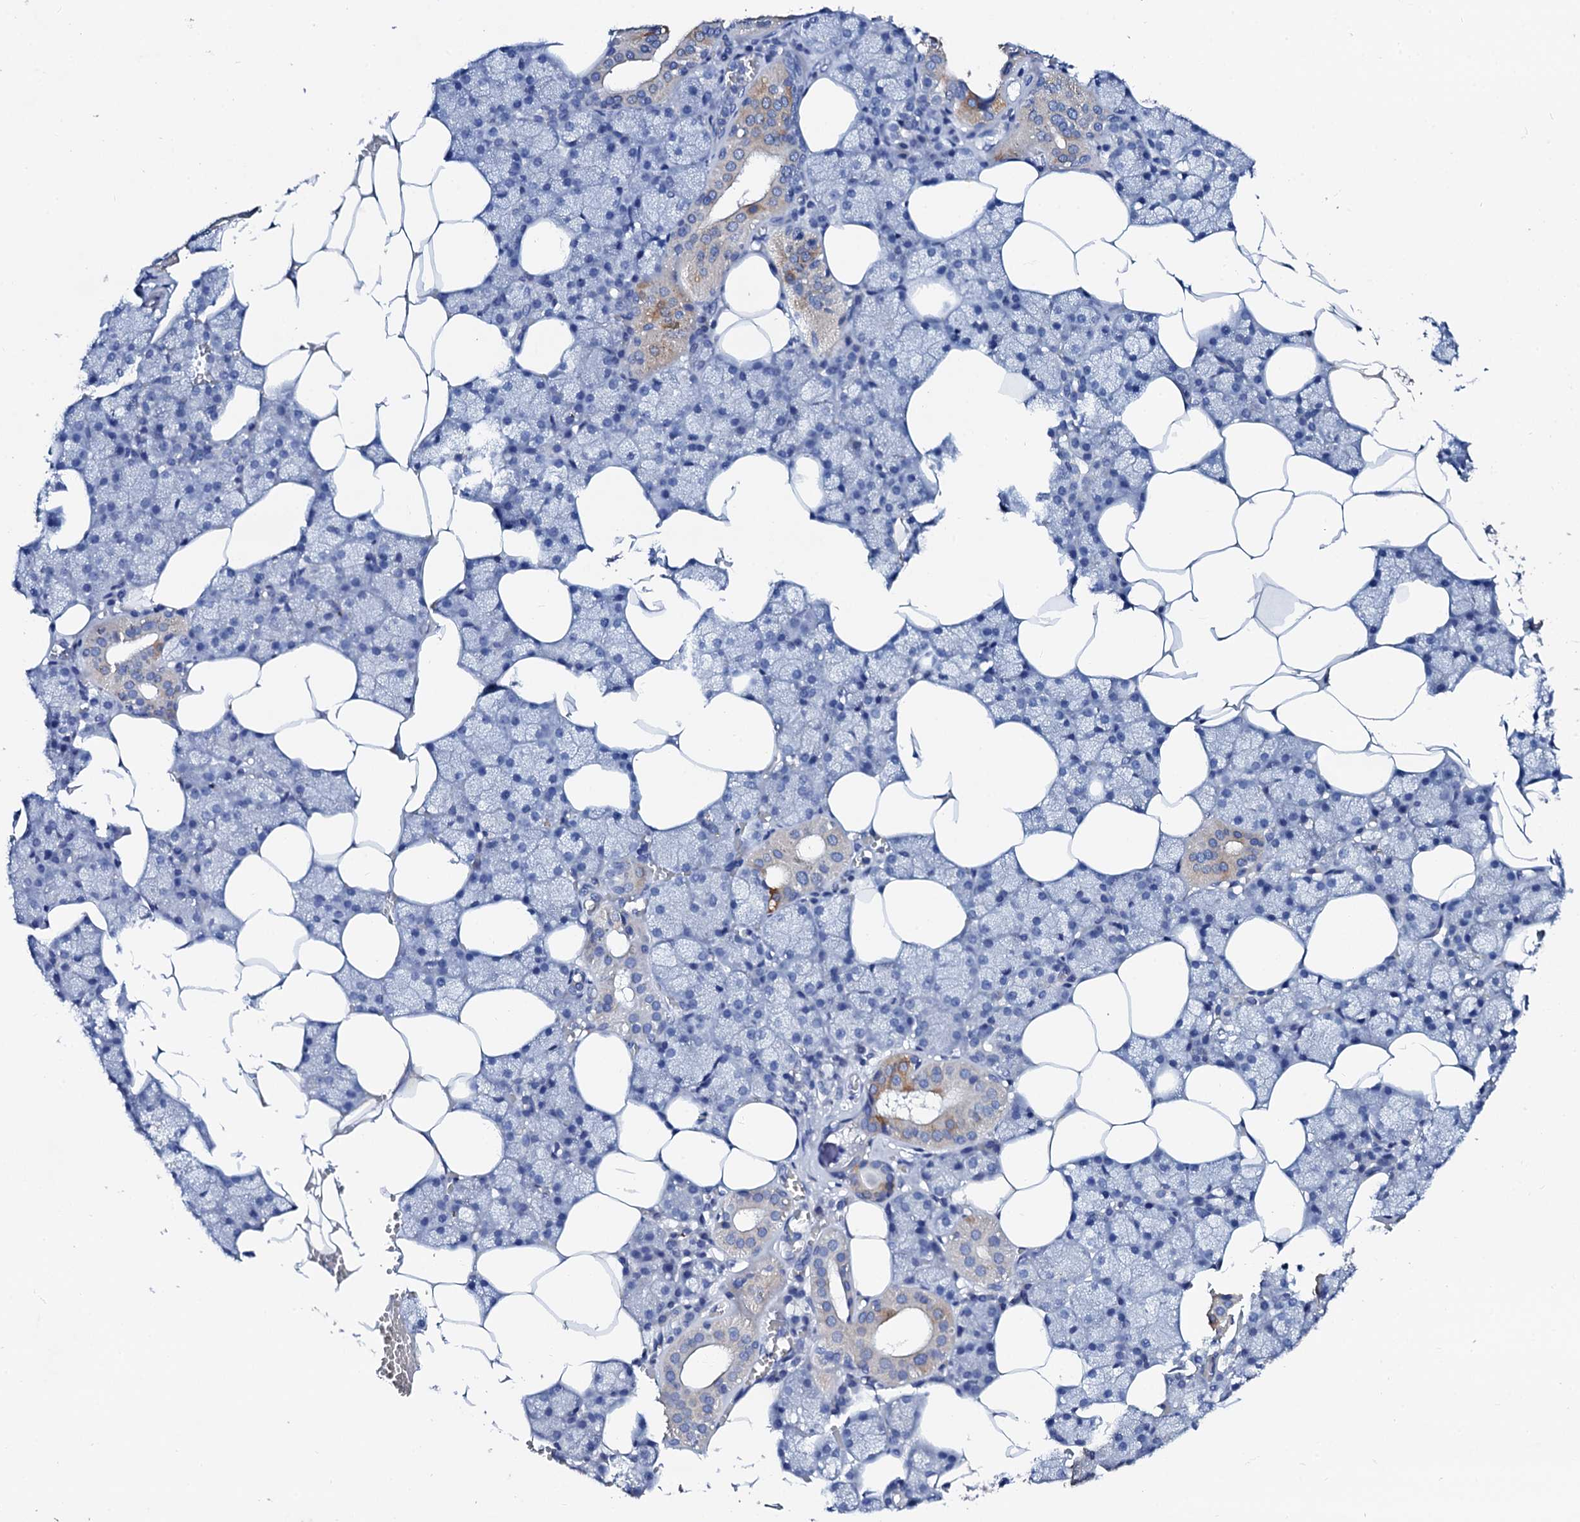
{"staining": {"intensity": "strong", "quantity": "<25%", "location": "cytoplasmic/membranous"}, "tissue": "salivary gland", "cell_type": "Glandular cells", "image_type": "normal", "snomed": [{"axis": "morphology", "description": "Normal tissue, NOS"}, {"axis": "topography", "description": "Salivary gland"}], "caption": "Immunohistochemistry histopathology image of unremarkable salivary gland: human salivary gland stained using immunohistochemistry reveals medium levels of strong protein expression localized specifically in the cytoplasmic/membranous of glandular cells, appearing as a cytoplasmic/membranous brown color.", "gene": "GLB1L3", "patient": {"sex": "male", "age": 62}}